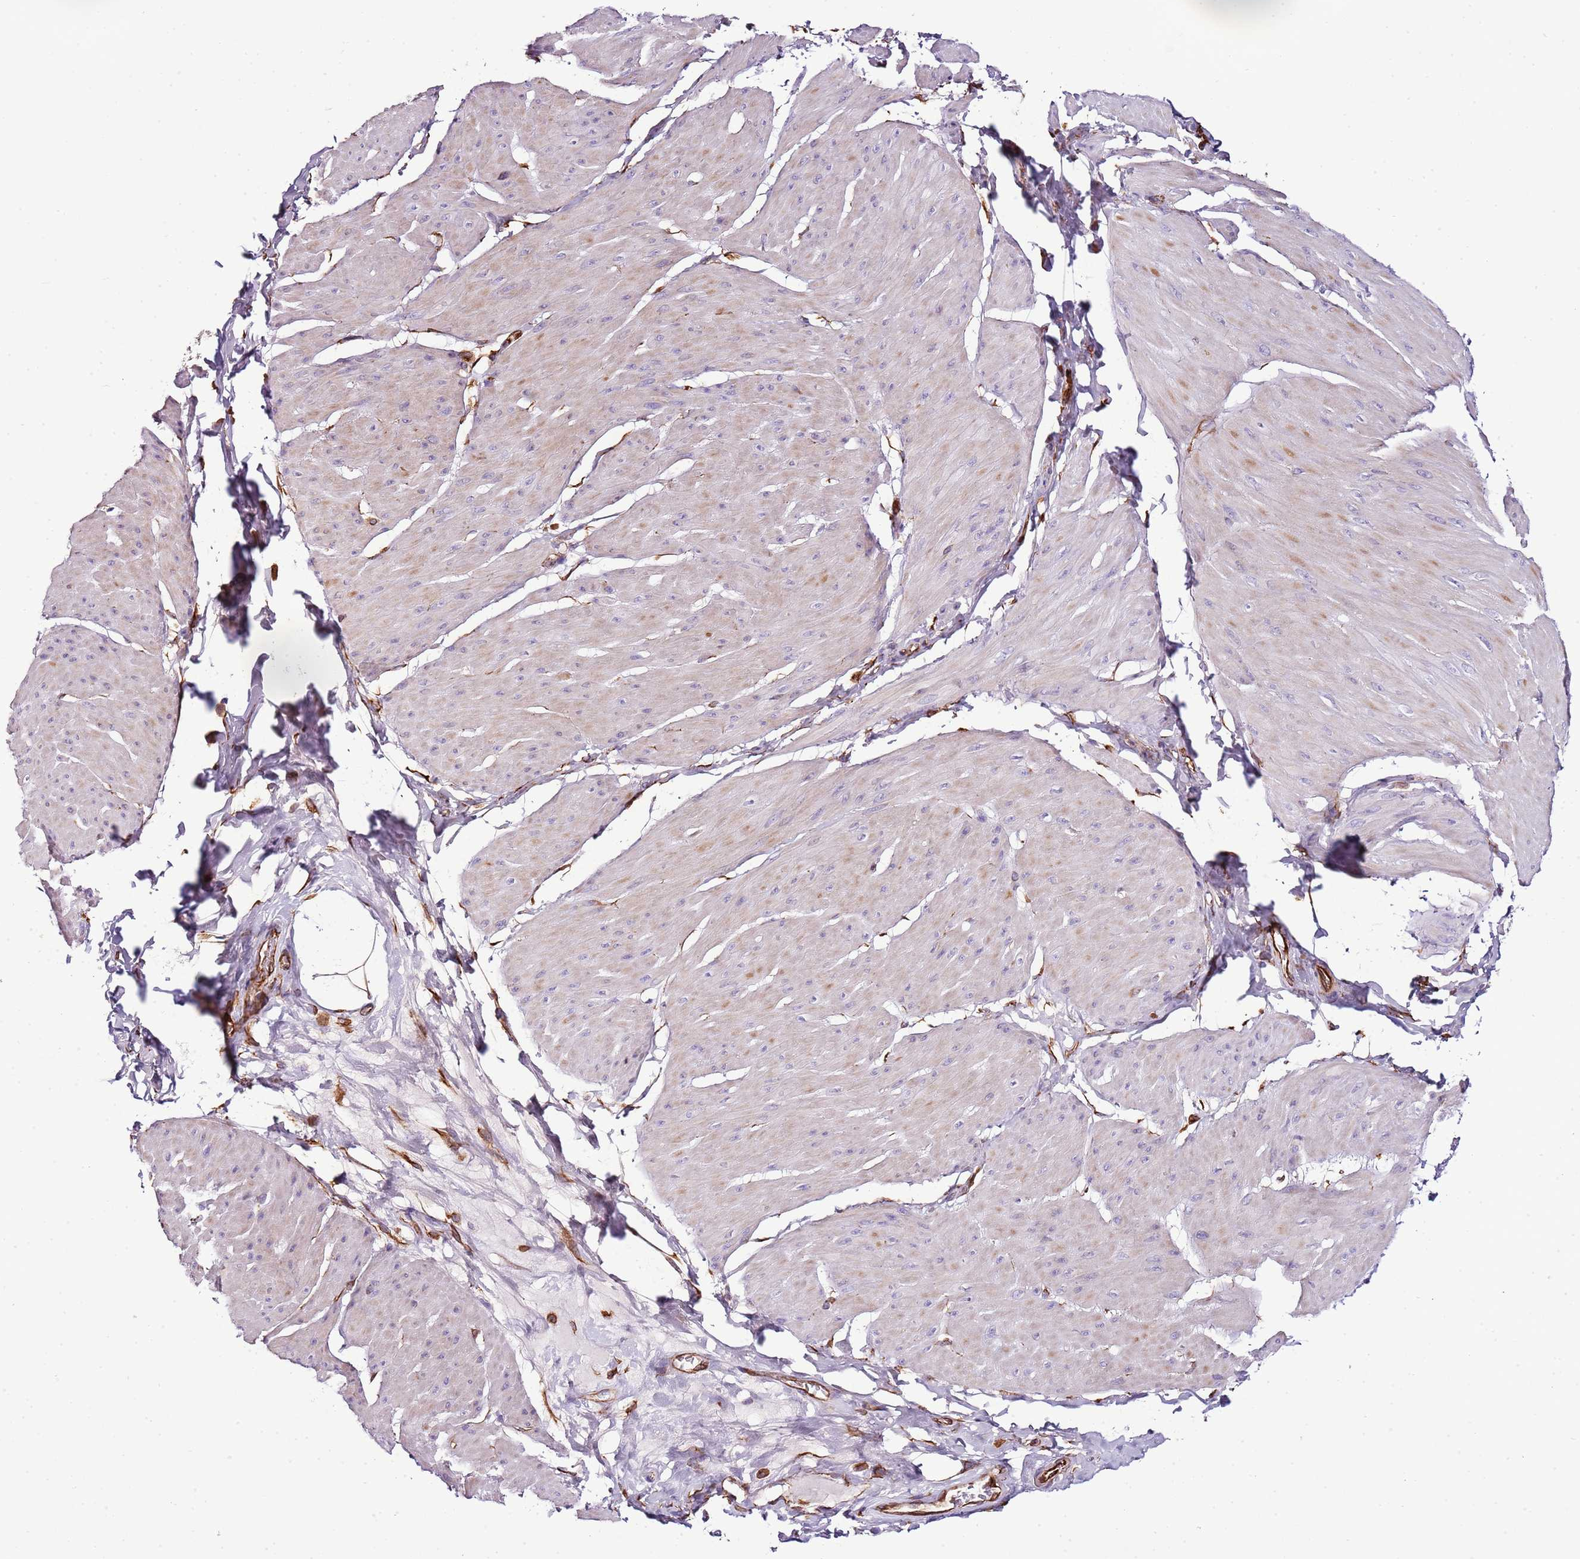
{"staining": {"intensity": "weak", "quantity": "<25%", "location": "cytoplasmic/membranous"}, "tissue": "smooth muscle", "cell_type": "Smooth muscle cells", "image_type": "normal", "snomed": [{"axis": "morphology", "description": "Urothelial carcinoma, High grade"}, {"axis": "topography", "description": "Urinary bladder"}], "caption": "A histopathology image of human smooth muscle is negative for staining in smooth muscle cells. (DAB immunohistochemistry (IHC) visualized using brightfield microscopy, high magnification).", "gene": "ZNF786", "patient": {"sex": "male", "age": 46}}